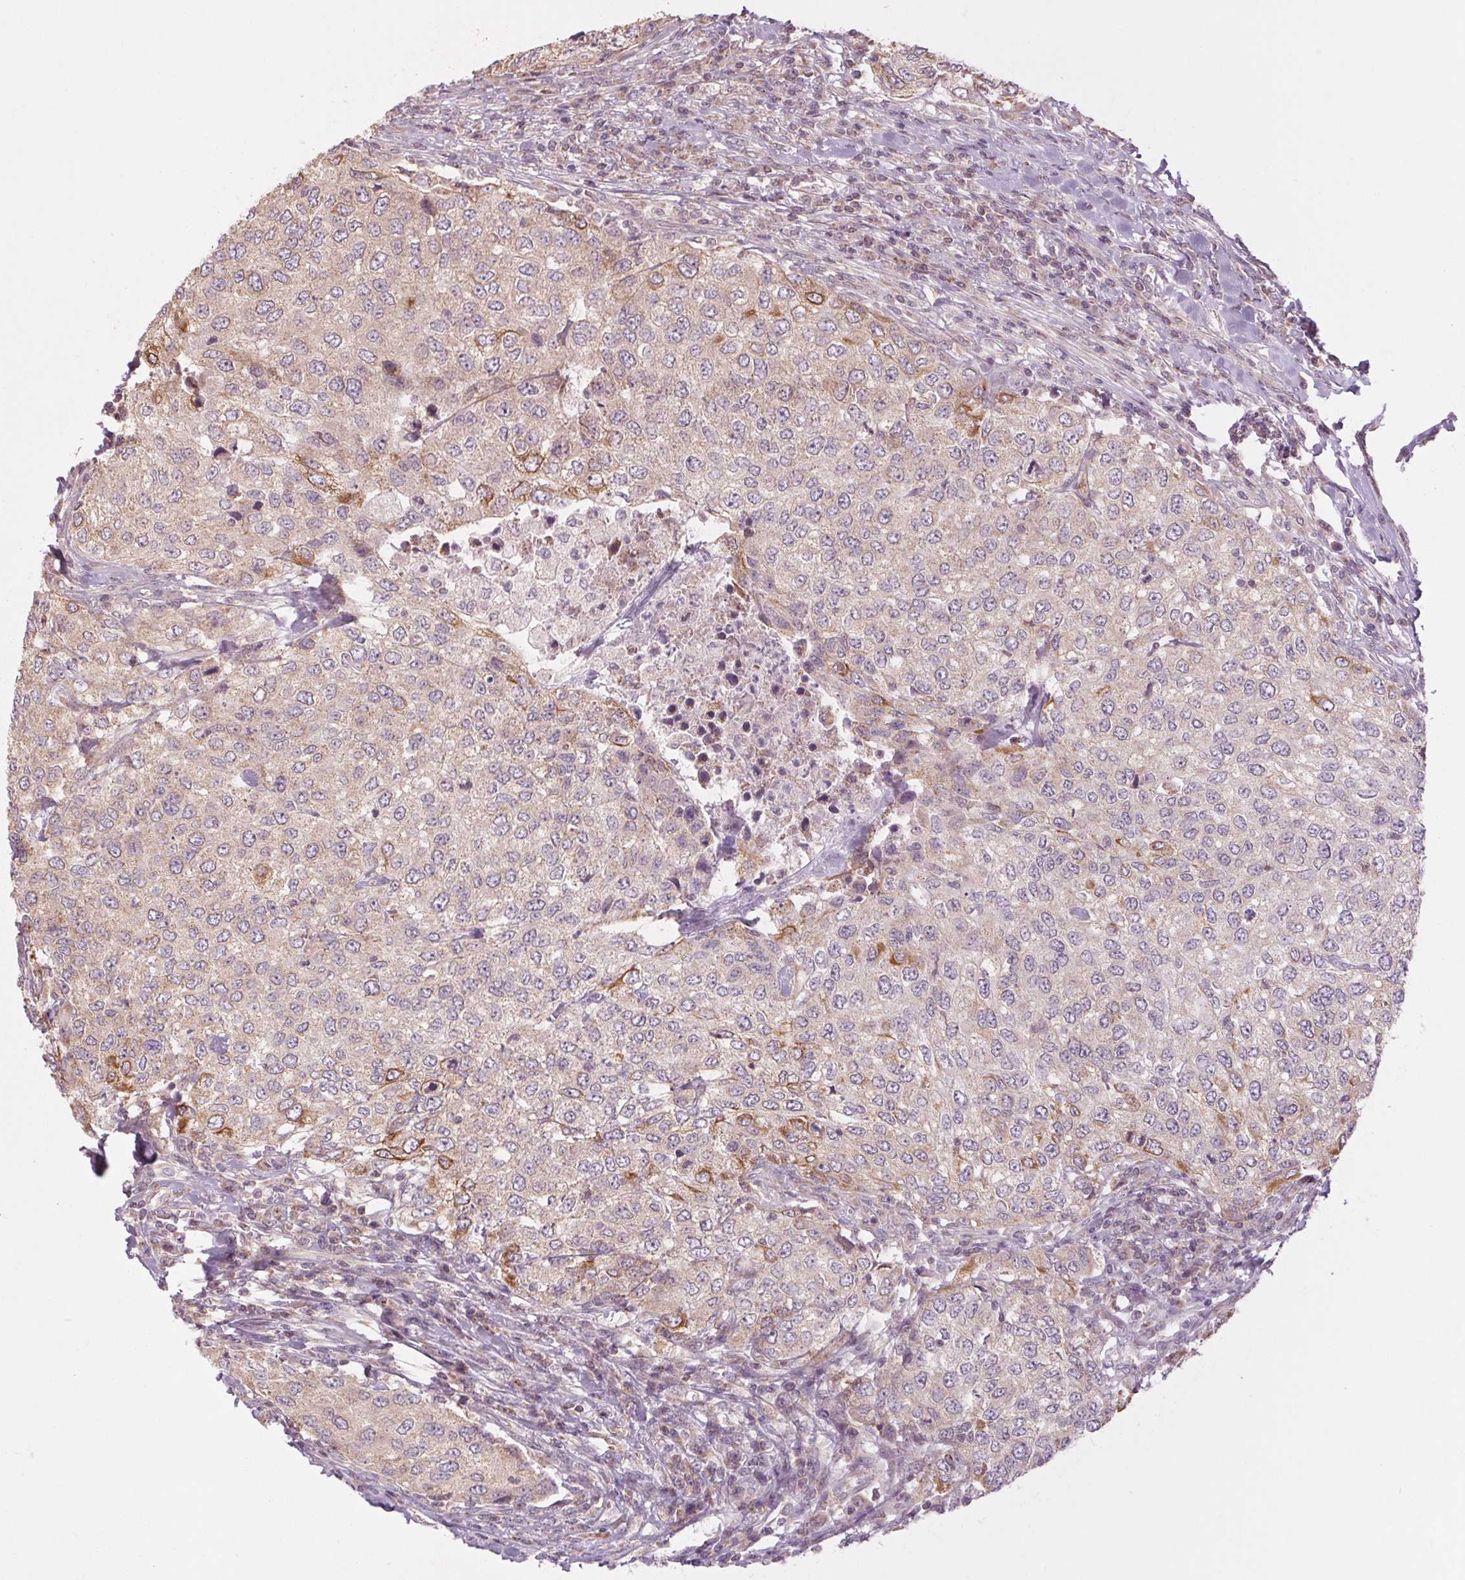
{"staining": {"intensity": "negative", "quantity": "none", "location": "none"}, "tissue": "urothelial cancer", "cell_type": "Tumor cells", "image_type": "cancer", "snomed": [{"axis": "morphology", "description": "Urothelial carcinoma, High grade"}, {"axis": "topography", "description": "Urinary bladder"}], "caption": "Tumor cells are negative for protein expression in human high-grade urothelial carcinoma. (Stains: DAB (3,3'-diaminobenzidine) immunohistochemistry with hematoxylin counter stain, Microscopy: brightfield microscopy at high magnification).", "gene": "MAP3K5", "patient": {"sex": "female", "age": 78}}